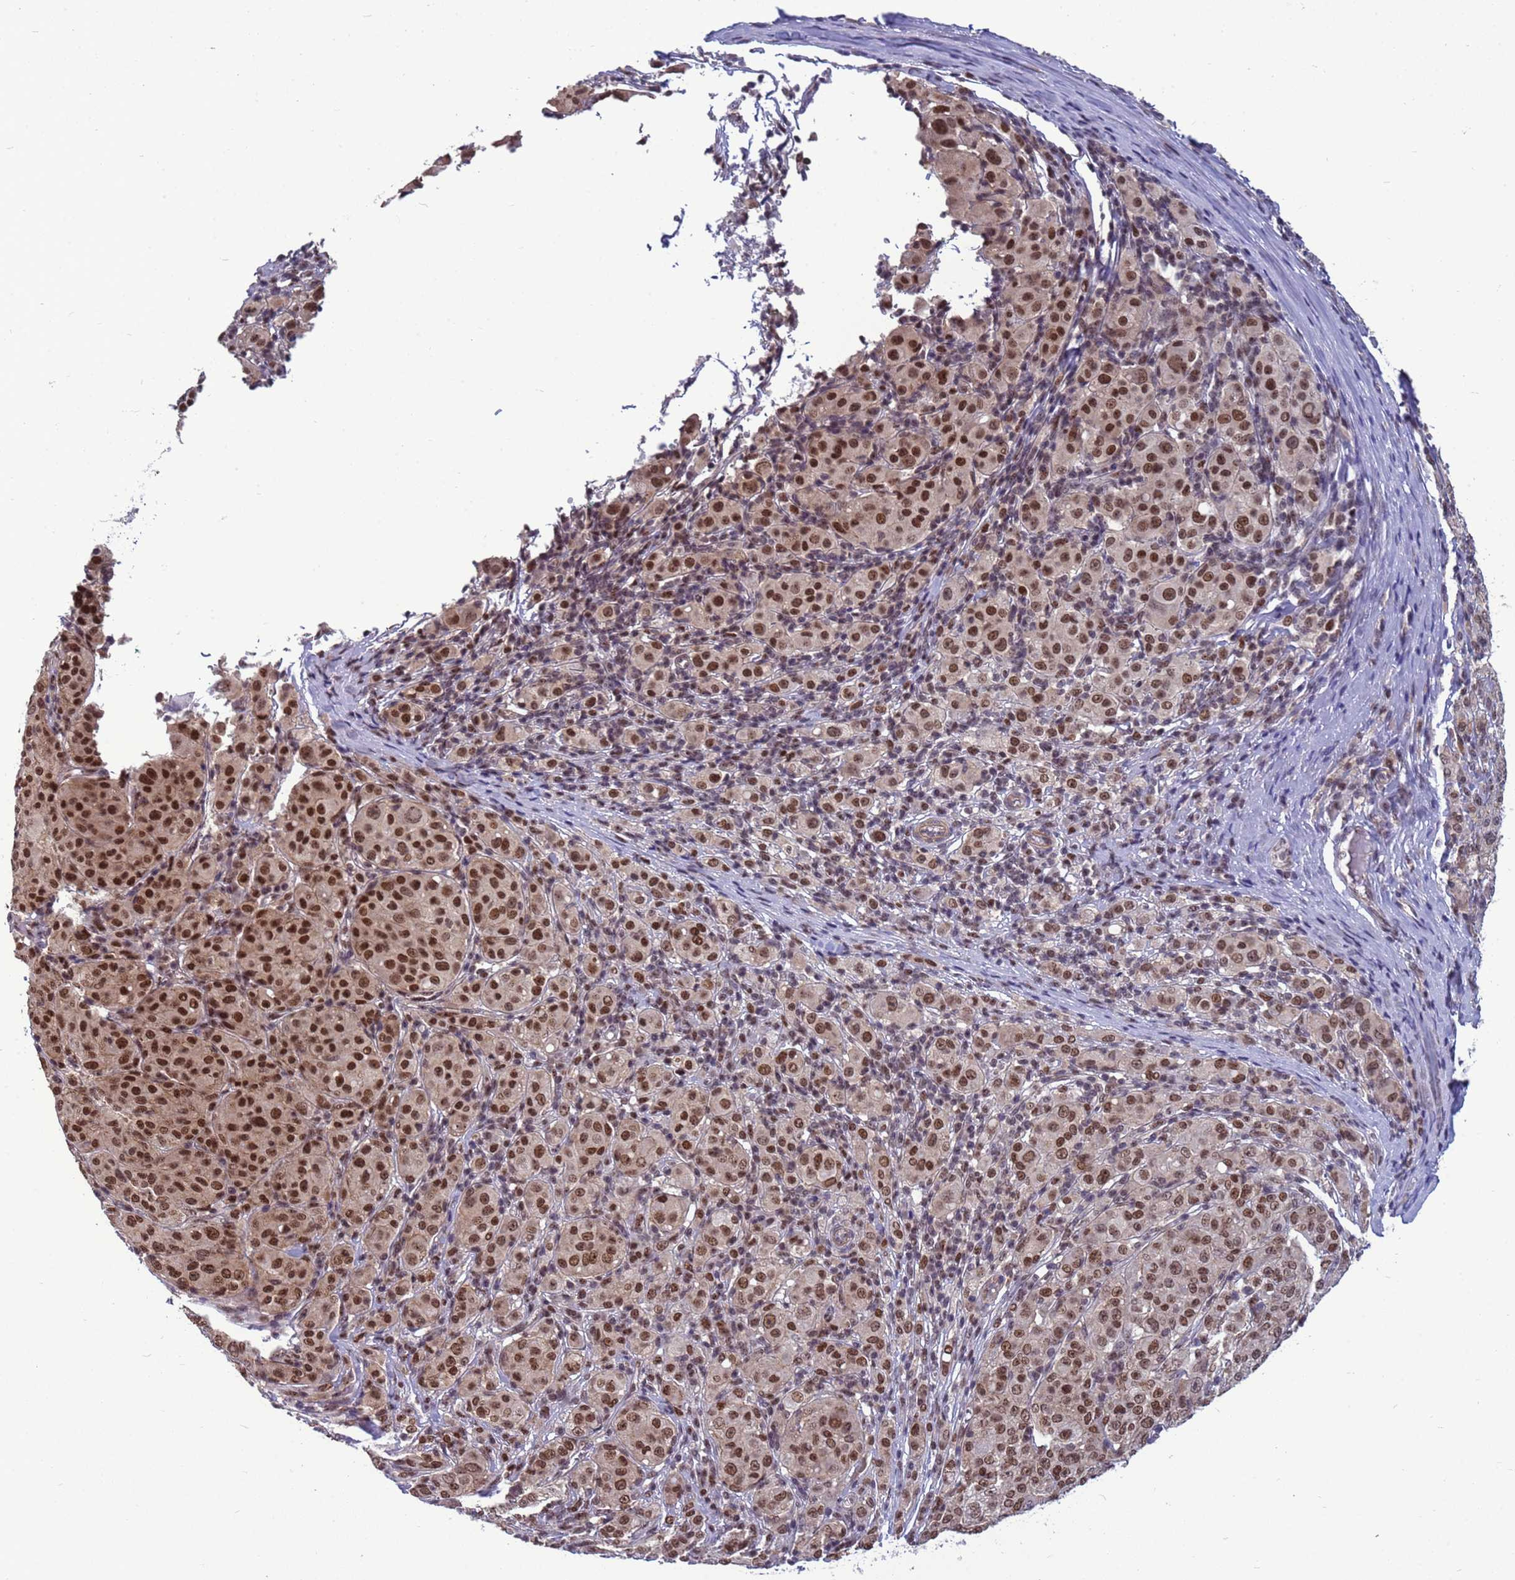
{"staining": {"intensity": "strong", "quantity": ">75%", "location": "nuclear"}, "tissue": "melanoma", "cell_type": "Tumor cells", "image_type": "cancer", "snomed": [{"axis": "morphology", "description": "Malignant melanoma, NOS"}, {"axis": "topography", "description": "Skin"}], "caption": "Strong nuclear staining for a protein is seen in about >75% of tumor cells of melanoma using immunohistochemistry (IHC).", "gene": "NSL1", "patient": {"sex": "female", "age": 52}}